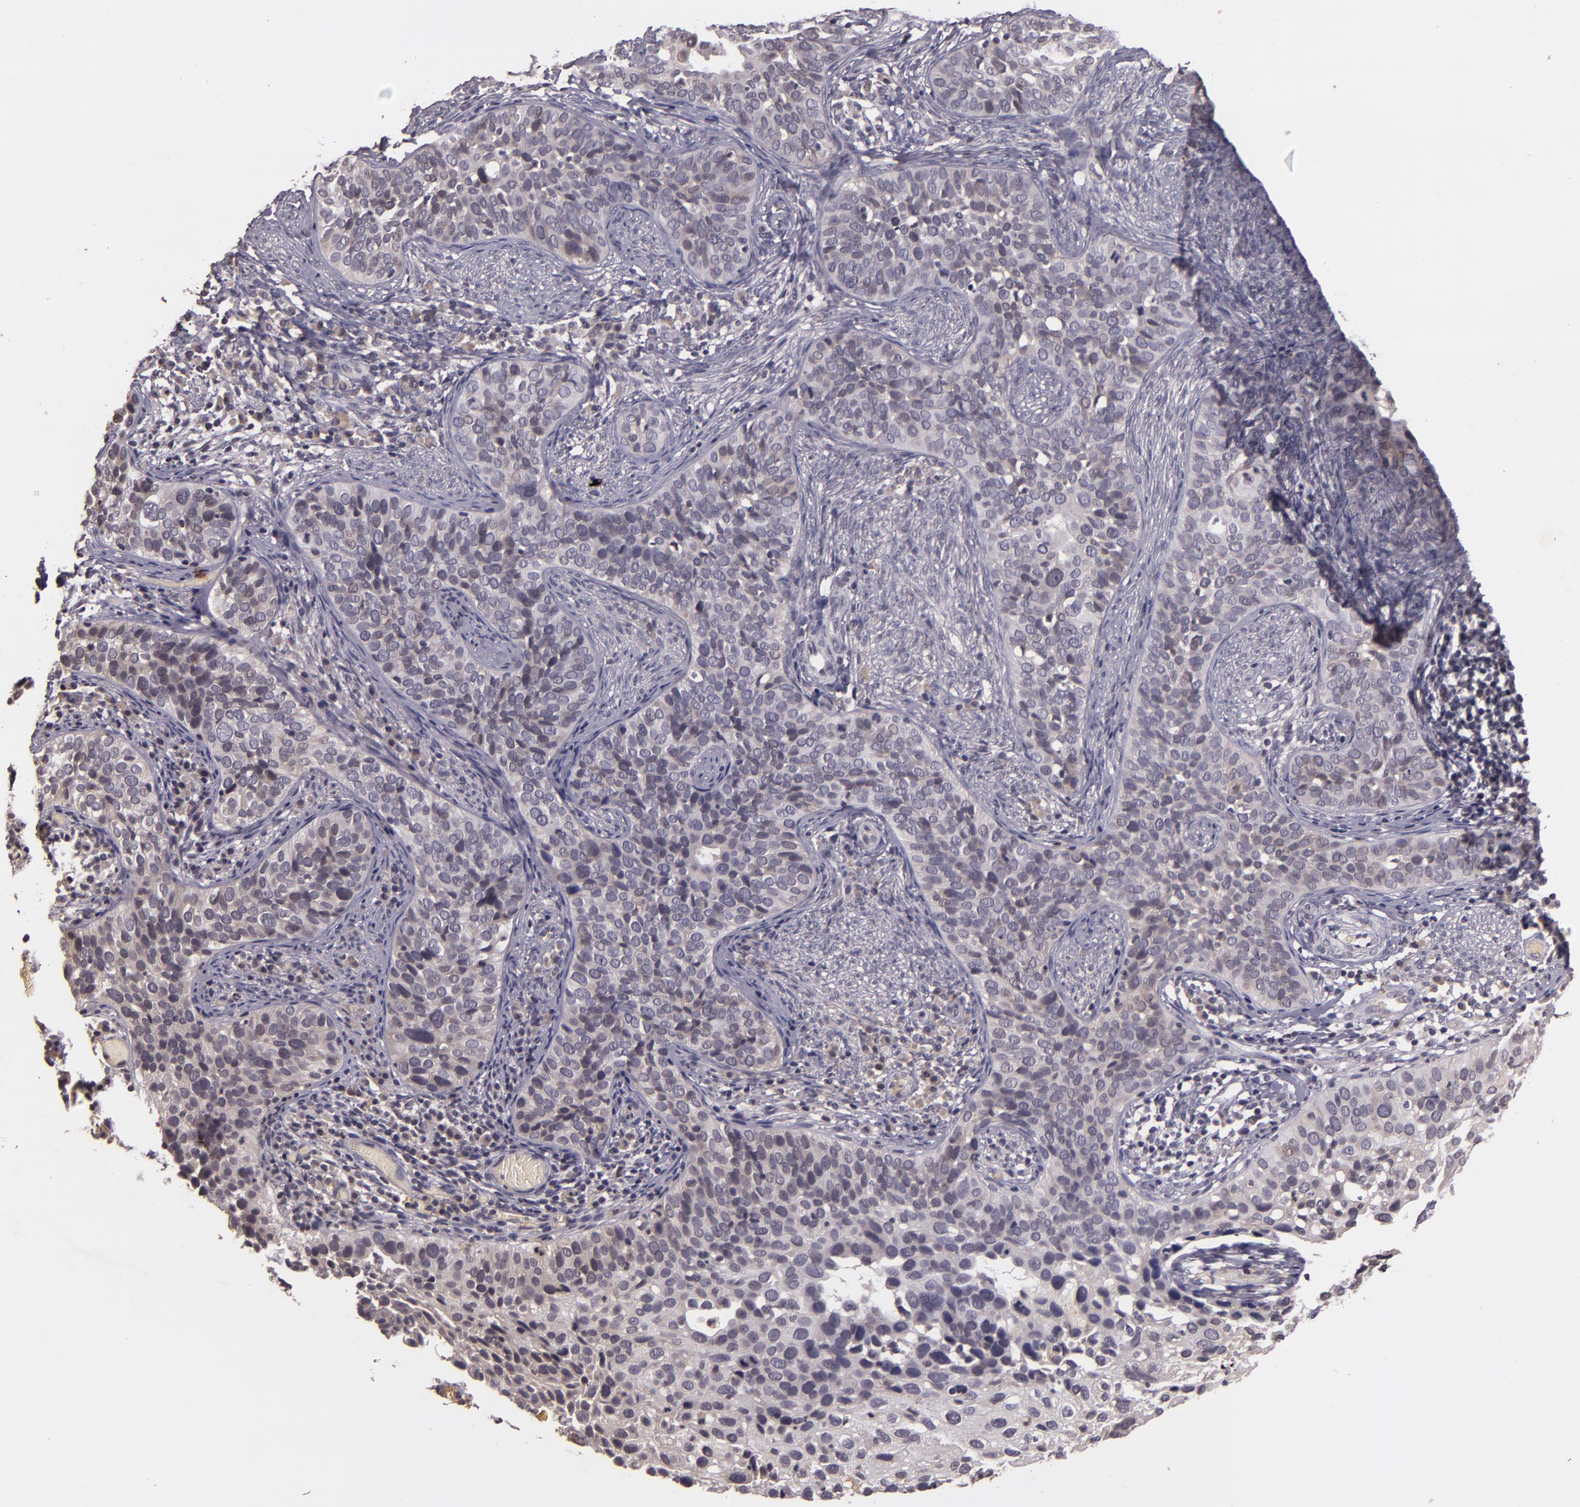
{"staining": {"intensity": "negative", "quantity": "none", "location": "none"}, "tissue": "cervical cancer", "cell_type": "Tumor cells", "image_type": "cancer", "snomed": [{"axis": "morphology", "description": "Squamous cell carcinoma, NOS"}, {"axis": "topography", "description": "Cervix"}], "caption": "Immunohistochemistry (IHC) of cervical cancer (squamous cell carcinoma) reveals no positivity in tumor cells. (Stains: DAB immunohistochemistry (IHC) with hematoxylin counter stain, Microscopy: brightfield microscopy at high magnification).", "gene": "TFF1", "patient": {"sex": "female", "age": 31}}